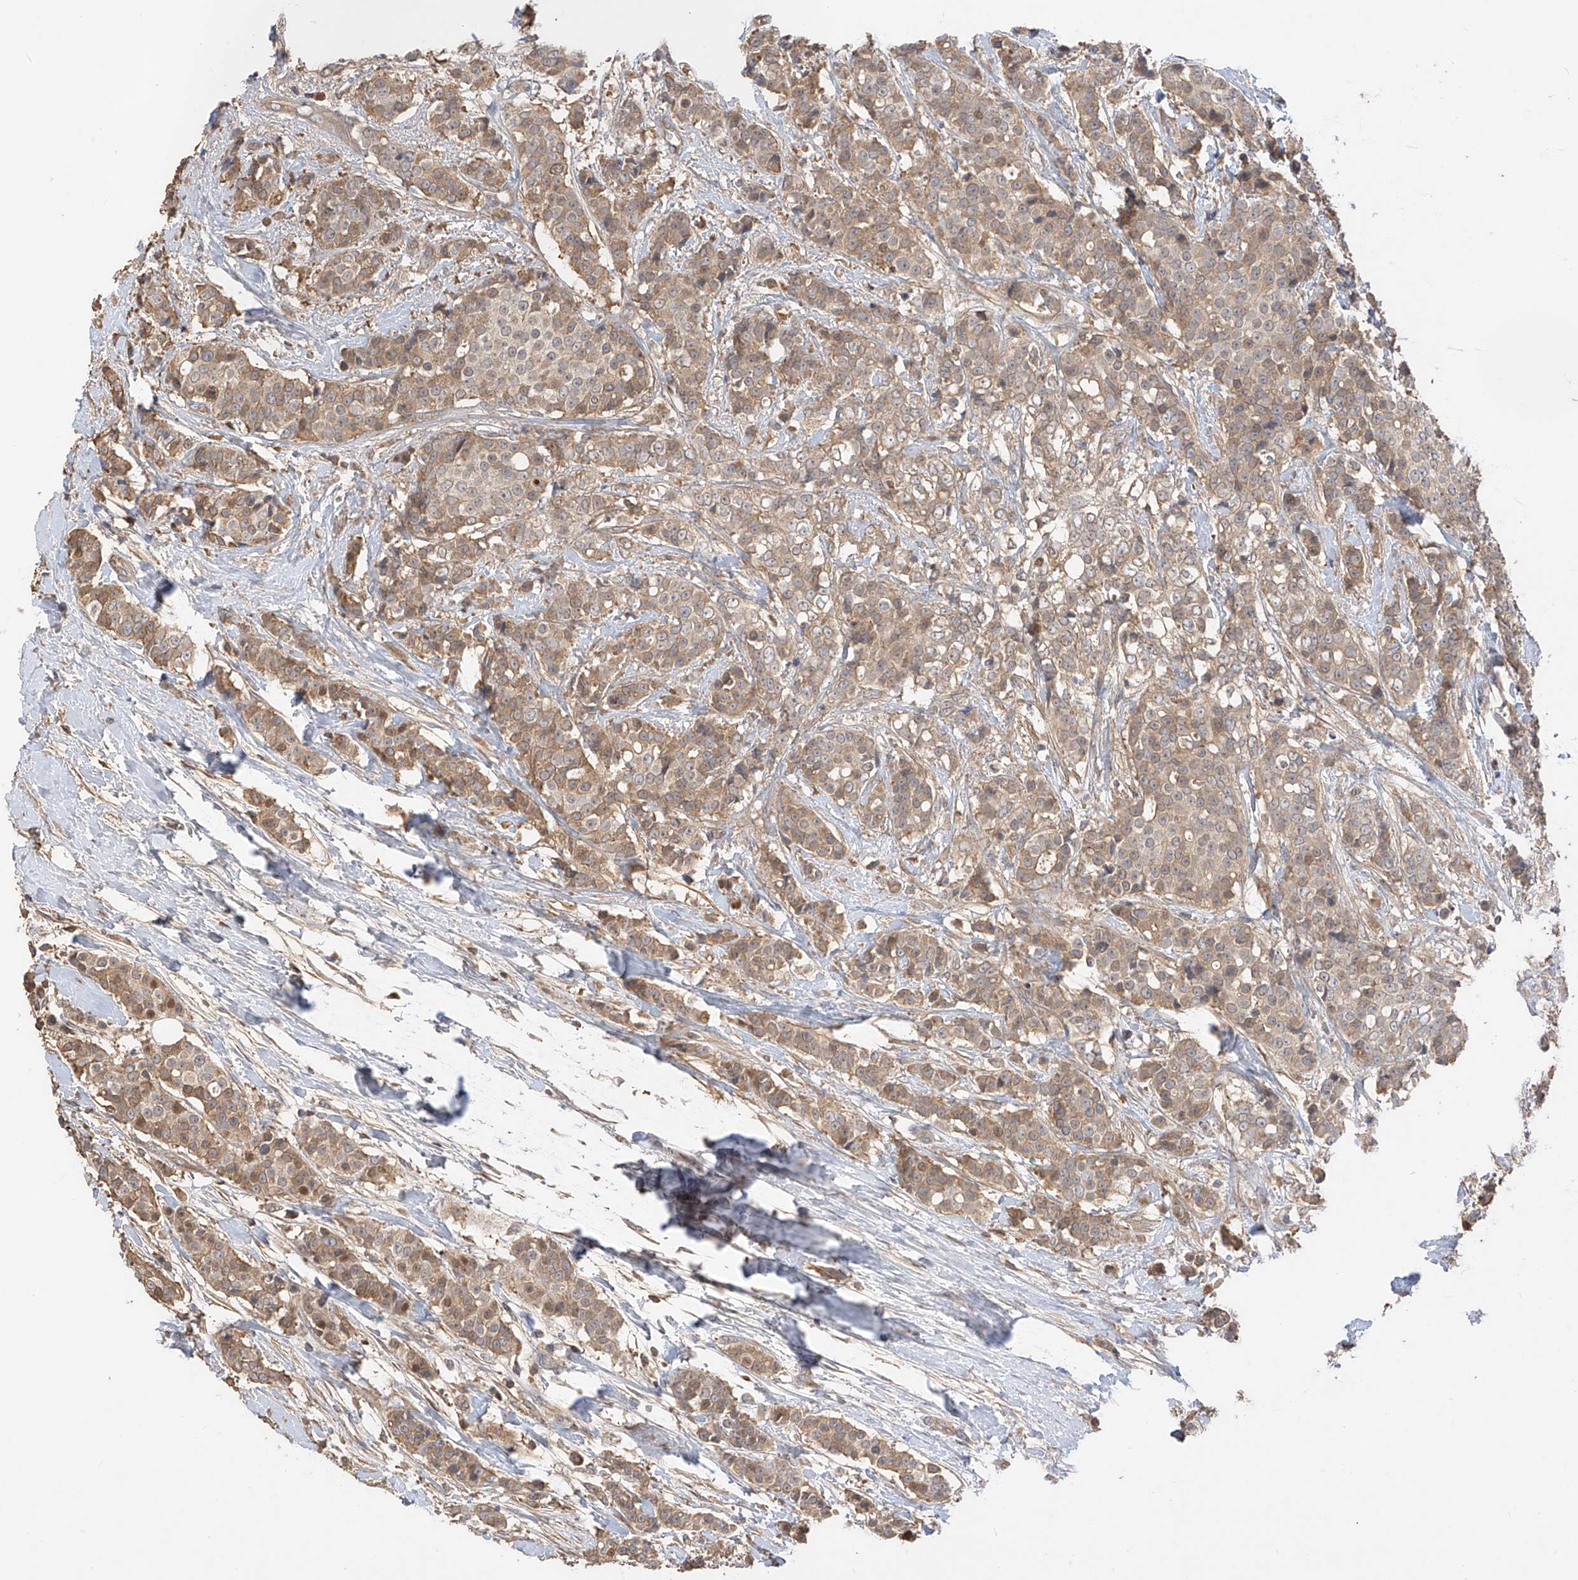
{"staining": {"intensity": "moderate", "quantity": ">75%", "location": "cytoplasmic/membranous"}, "tissue": "breast cancer", "cell_type": "Tumor cells", "image_type": "cancer", "snomed": [{"axis": "morphology", "description": "Lobular carcinoma"}, {"axis": "topography", "description": "Breast"}], "caption": "Moderate cytoplasmic/membranous positivity is present in approximately >75% of tumor cells in breast lobular carcinoma.", "gene": "CACNA2D4", "patient": {"sex": "female", "age": 51}}